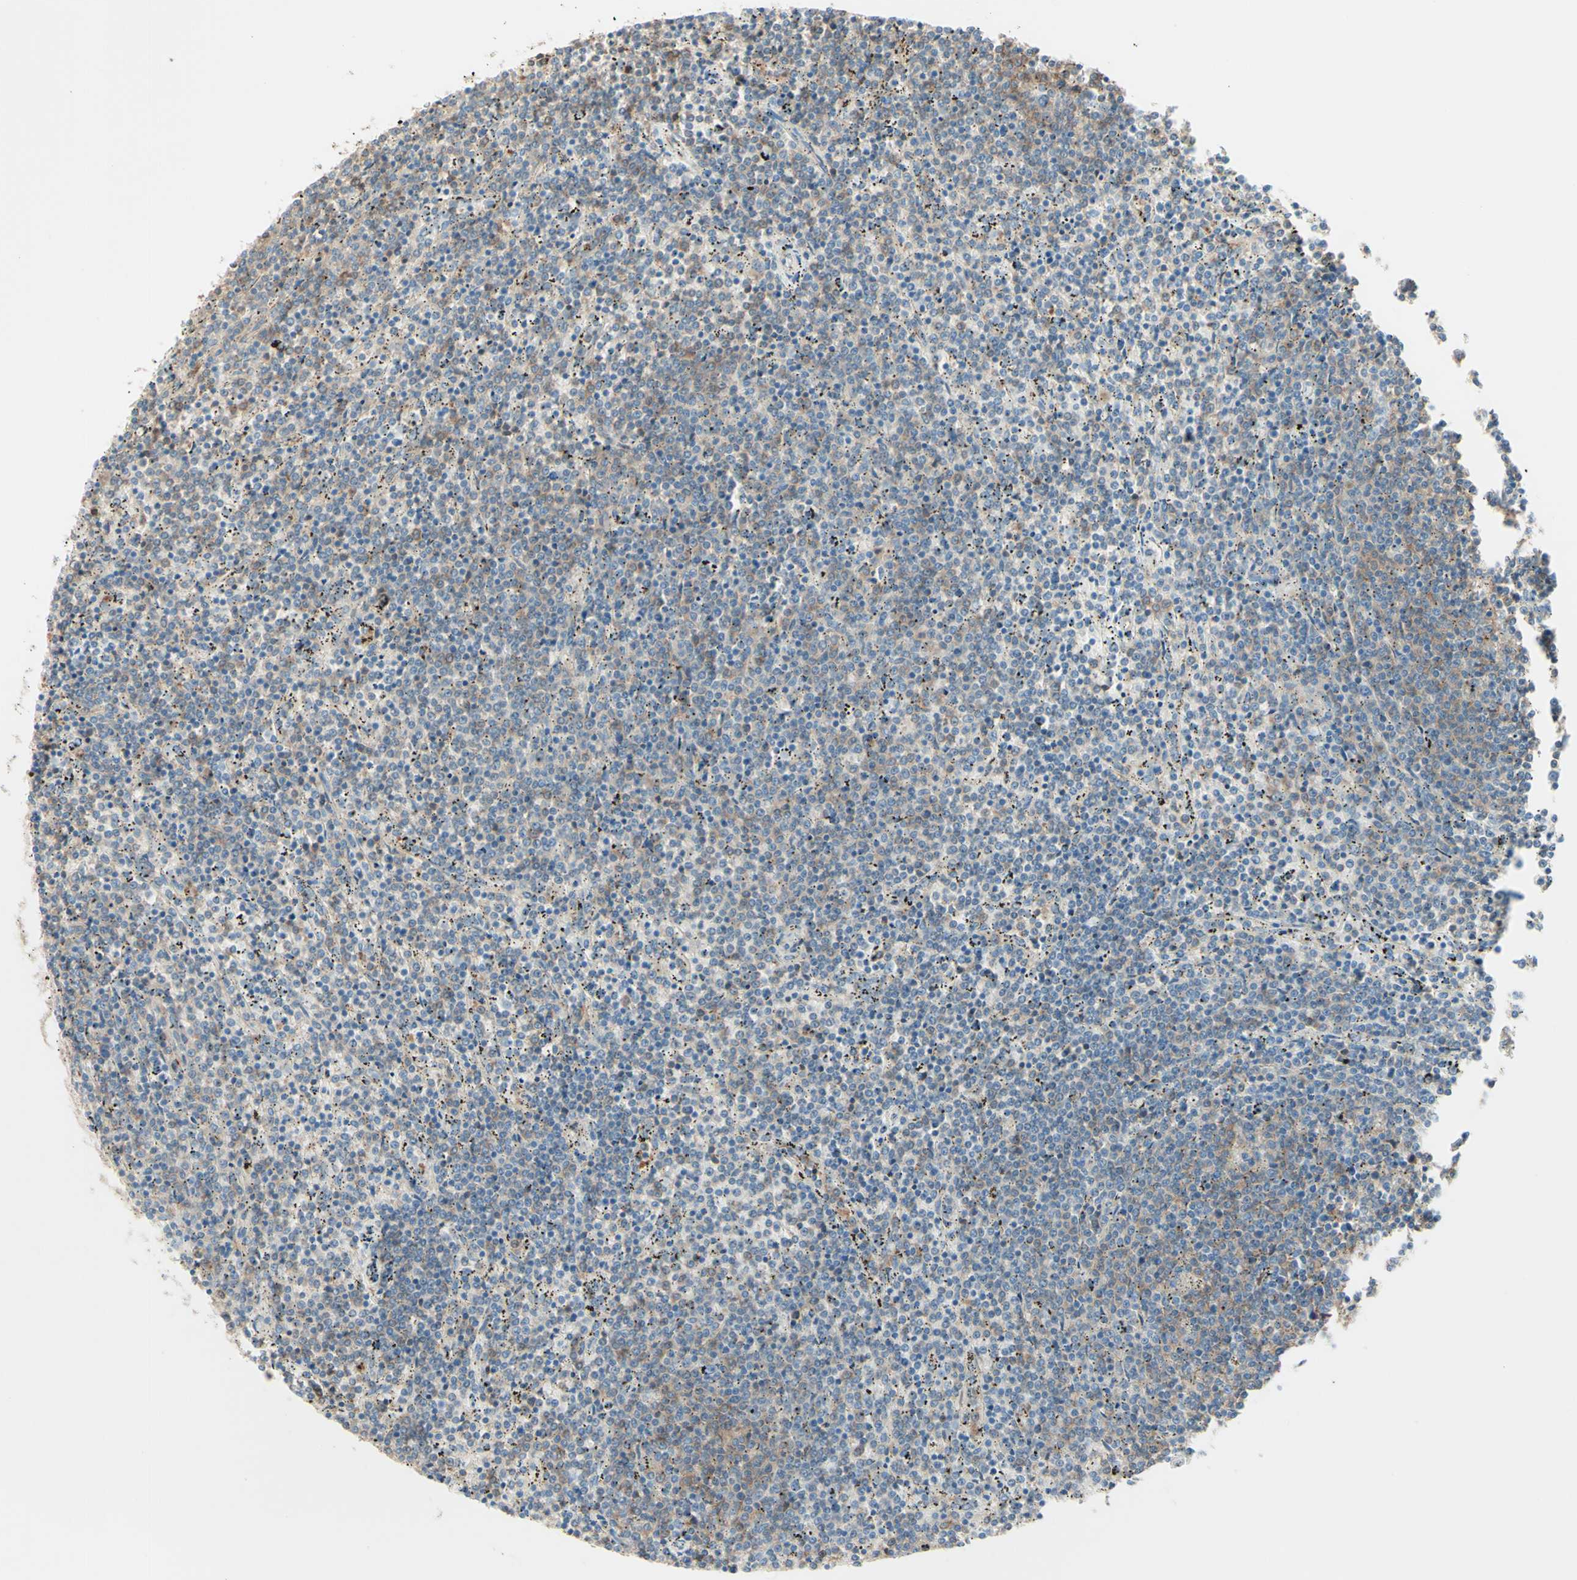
{"staining": {"intensity": "weak", "quantity": "25%-75%", "location": "cytoplasmic/membranous"}, "tissue": "lymphoma", "cell_type": "Tumor cells", "image_type": "cancer", "snomed": [{"axis": "morphology", "description": "Malignant lymphoma, non-Hodgkin's type, Low grade"}, {"axis": "topography", "description": "Spleen"}], "caption": "IHC photomicrograph of human lymphoma stained for a protein (brown), which demonstrates low levels of weak cytoplasmic/membranous staining in approximately 25%-75% of tumor cells.", "gene": "MTM1", "patient": {"sex": "female", "age": 50}}